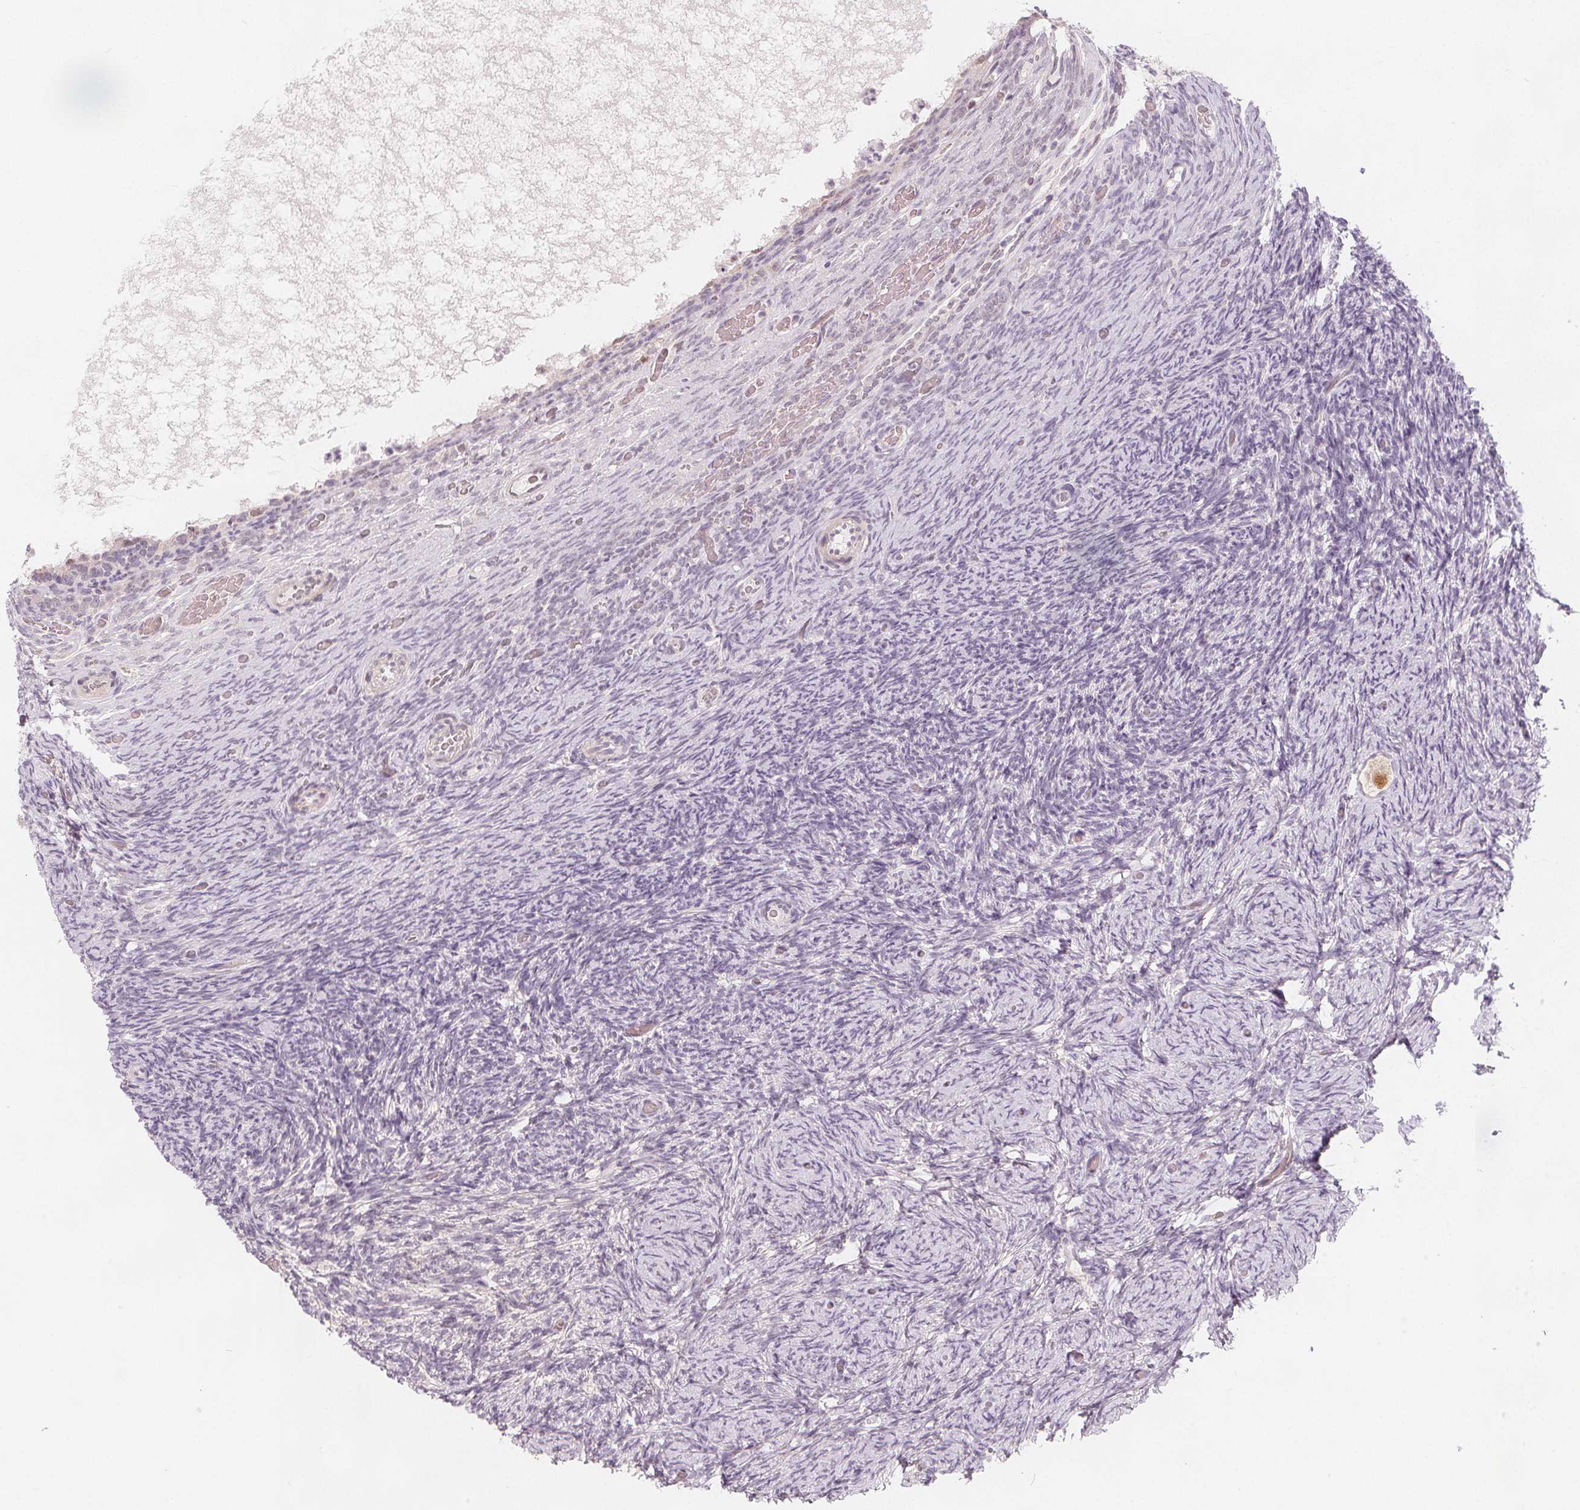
{"staining": {"intensity": "negative", "quantity": "none", "location": "none"}, "tissue": "ovary", "cell_type": "Follicle cells", "image_type": "normal", "snomed": [{"axis": "morphology", "description": "Normal tissue, NOS"}, {"axis": "topography", "description": "Ovary"}], "caption": "High magnification brightfield microscopy of benign ovary stained with DAB (3,3'-diaminobenzidine) (brown) and counterstained with hematoxylin (blue): follicle cells show no significant expression.", "gene": "TIPIN", "patient": {"sex": "female", "age": 34}}